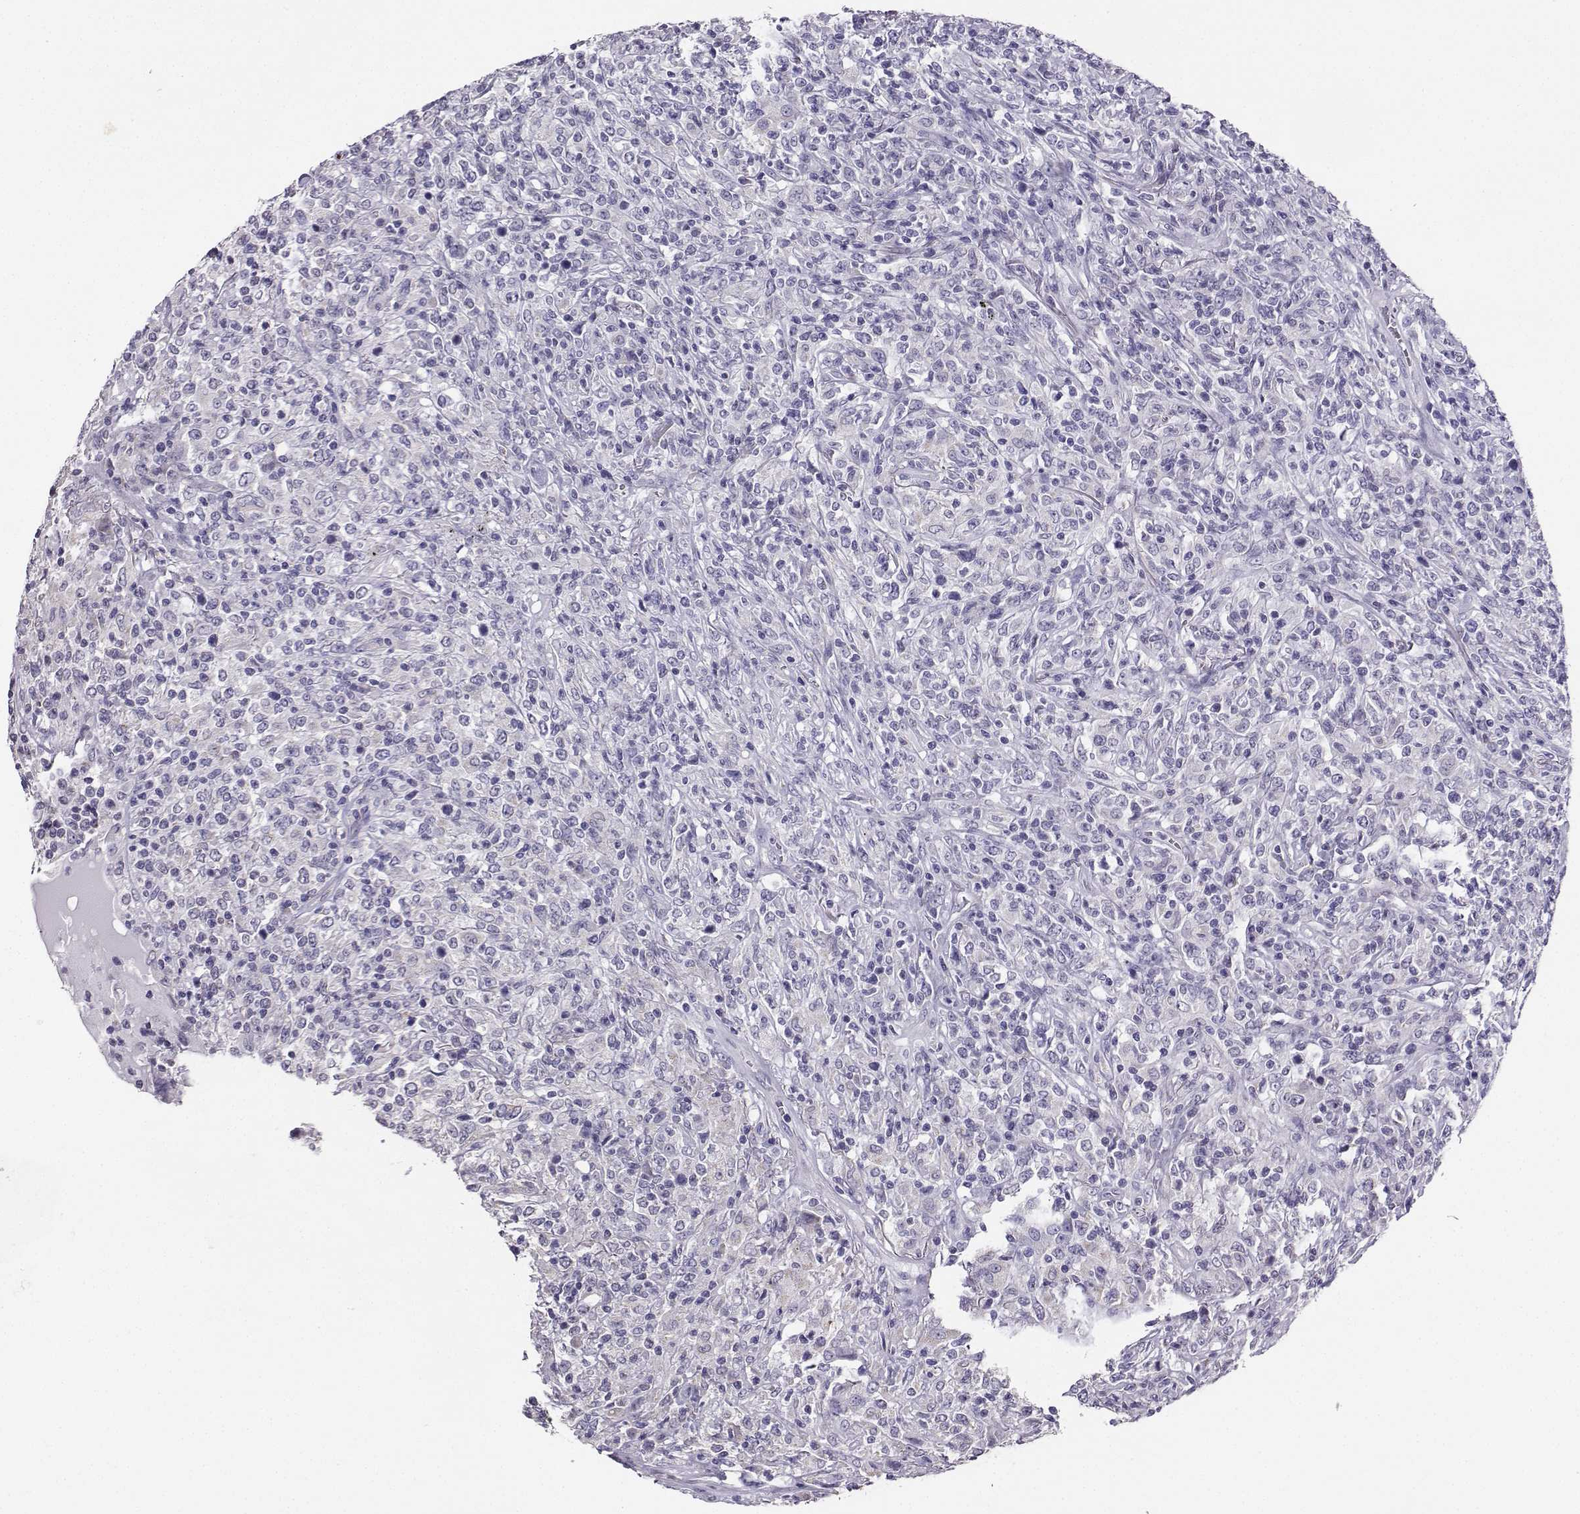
{"staining": {"intensity": "negative", "quantity": "none", "location": "none"}, "tissue": "lymphoma", "cell_type": "Tumor cells", "image_type": "cancer", "snomed": [{"axis": "morphology", "description": "Malignant lymphoma, non-Hodgkin's type, High grade"}, {"axis": "topography", "description": "Lung"}], "caption": "This is an immunohistochemistry (IHC) photomicrograph of lymphoma. There is no positivity in tumor cells.", "gene": "AVP", "patient": {"sex": "male", "age": 79}}